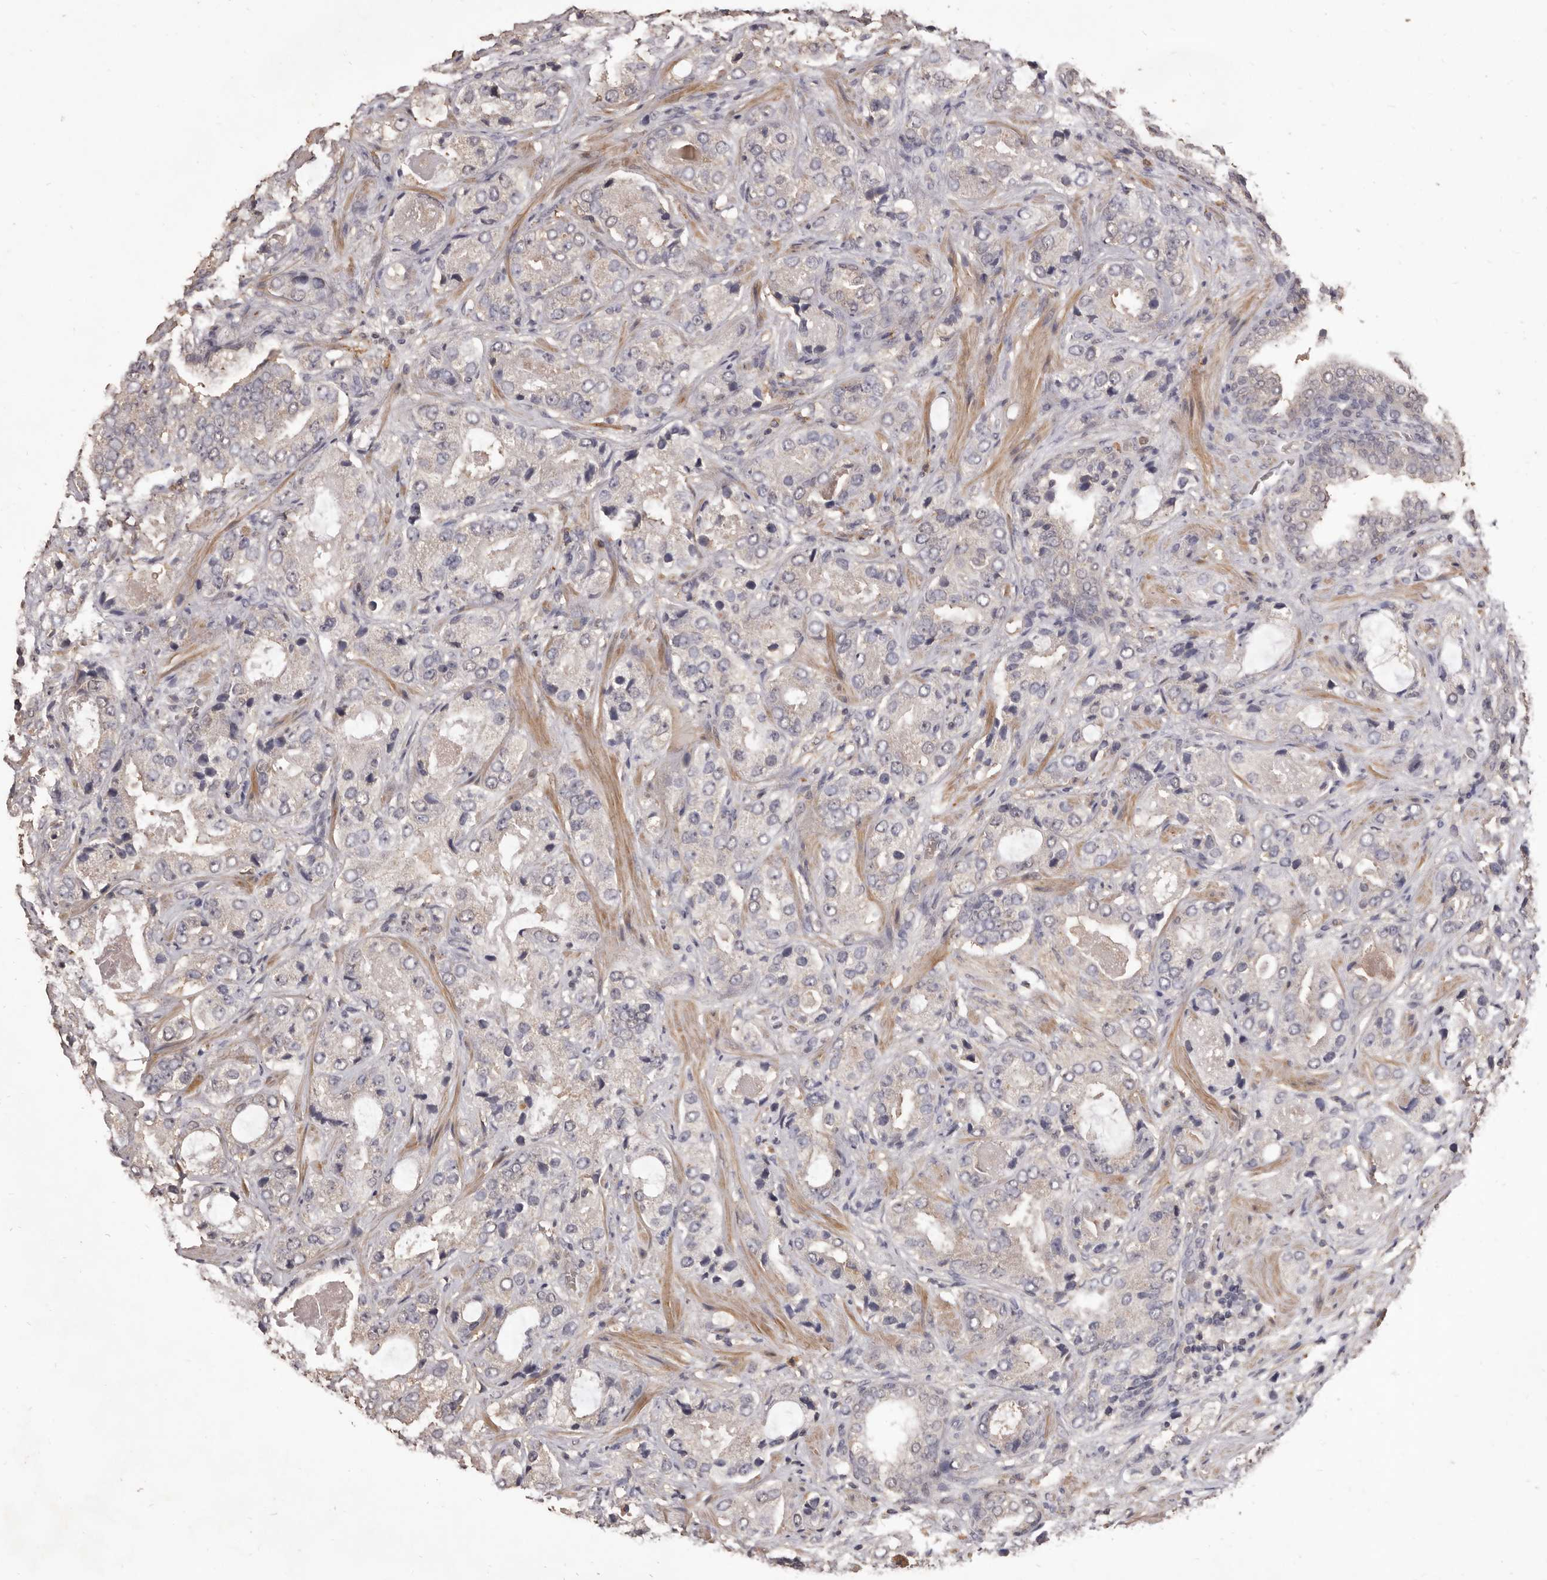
{"staining": {"intensity": "negative", "quantity": "none", "location": "none"}, "tissue": "prostate cancer", "cell_type": "Tumor cells", "image_type": "cancer", "snomed": [{"axis": "morphology", "description": "Normal tissue, NOS"}, {"axis": "morphology", "description": "Adenocarcinoma, High grade"}, {"axis": "topography", "description": "Prostate"}, {"axis": "topography", "description": "Peripheral nerve tissue"}], "caption": "An IHC photomicrograph of high-grade adenocarcinoma (prostate) is shown. There is no staining in tumor cells of high-grade adenocarcinoma (prostate).", "gene": "INAVA", "patient": {"sex": "male", "age": 59}}